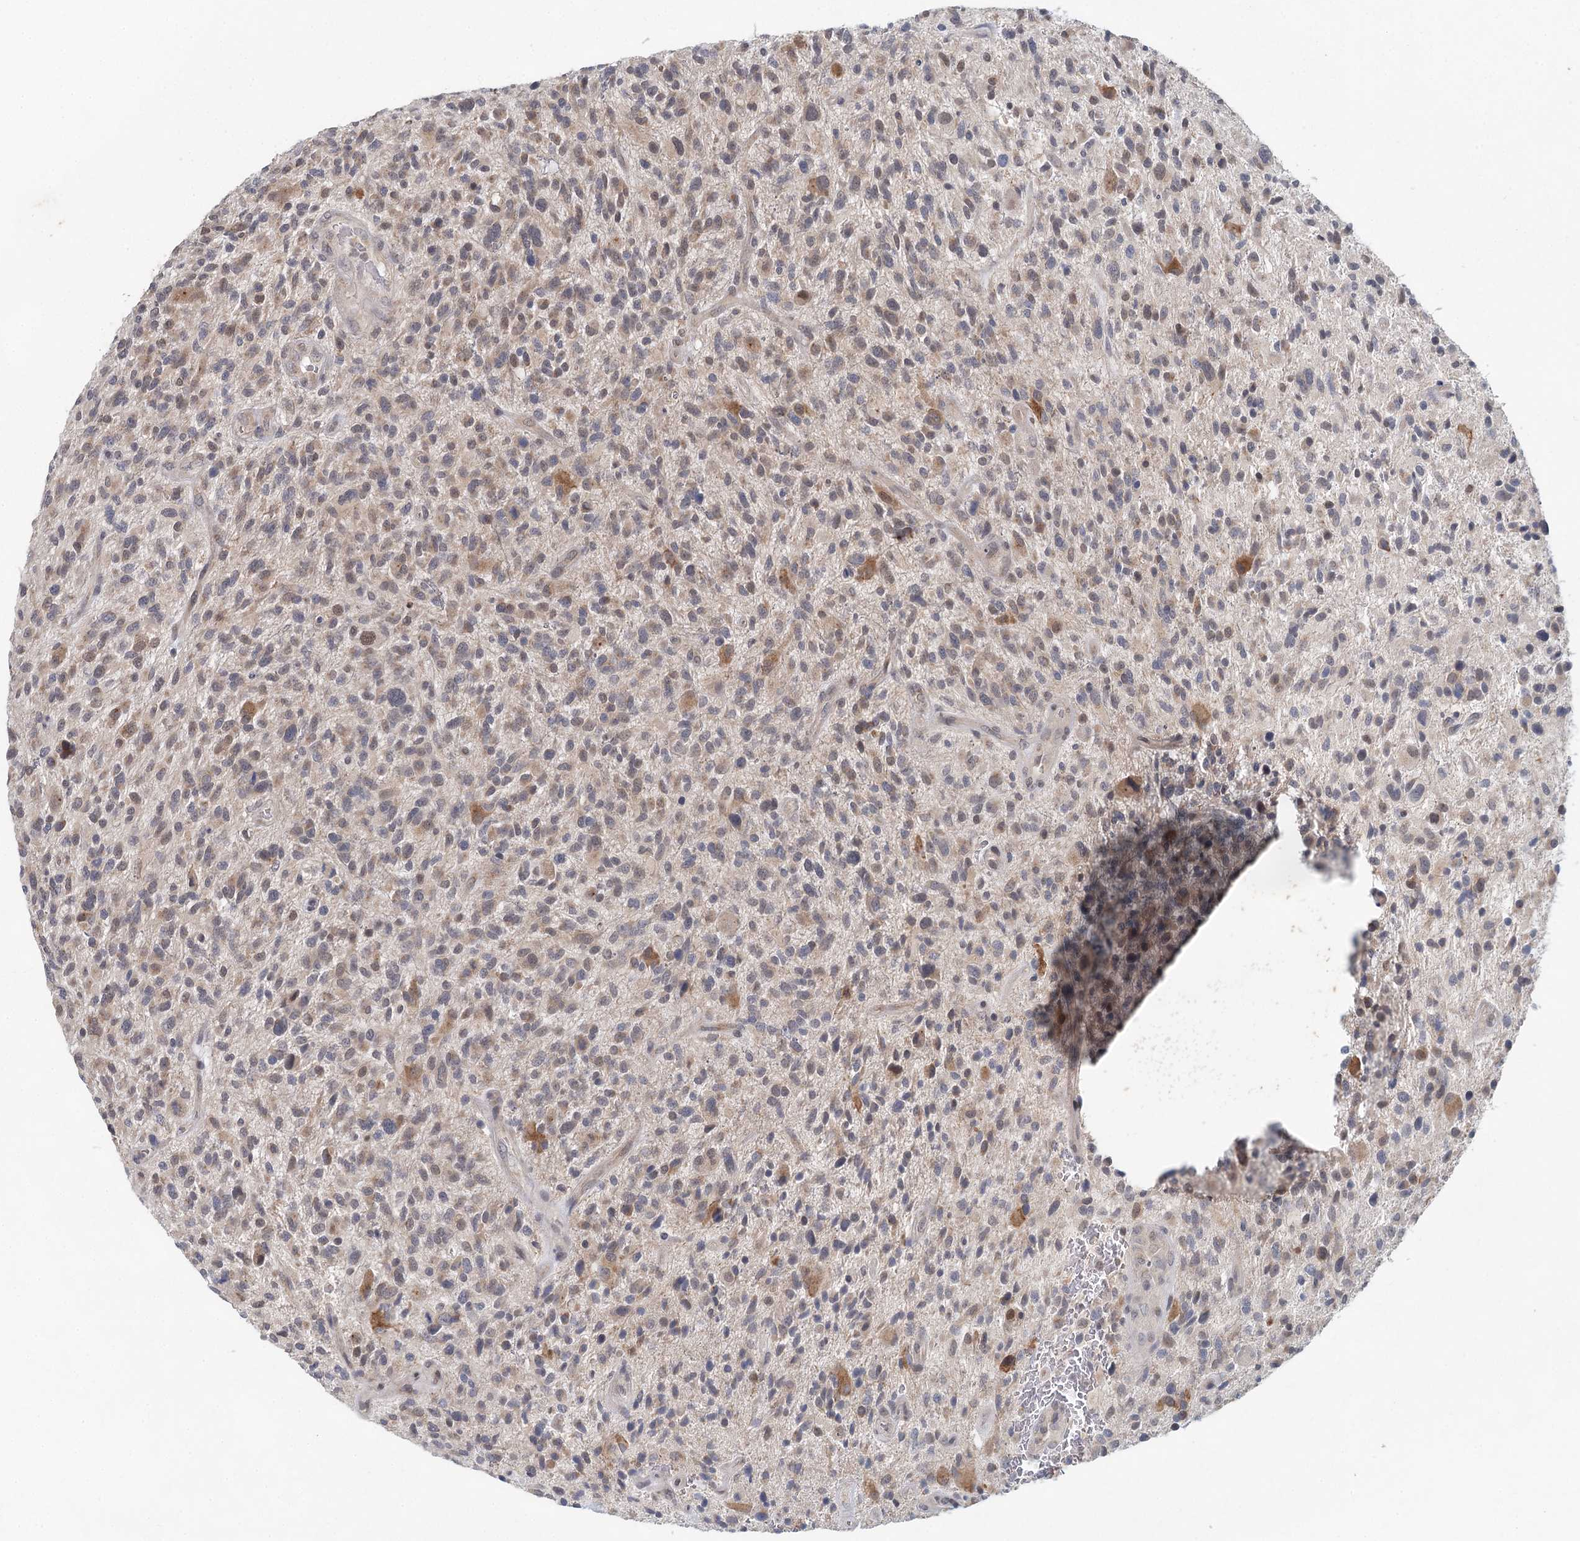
{"staining": {"intensity": "moderate", "quantity": "<25%", "location": "cytoplasmic/membranous"}, "tissue": "glioma", "cell_type": "Tumor cells", "image_type": "cancer", "snomed": [{"axis": "morphology", "description": "Glioma, malignant, High grade"}, {"axis": "topography", "description": "Brain"}], "caption": "IHC (DAB (3,3'-diaminobenzidine)) staining of human malignant high-grade glioma demonstrates moderate cytoplasmic/membranous protein positivity in approximately <25% of tumor cells.", "gene": "BLTP1", "patient": {"sex": "male", "age": 47}}